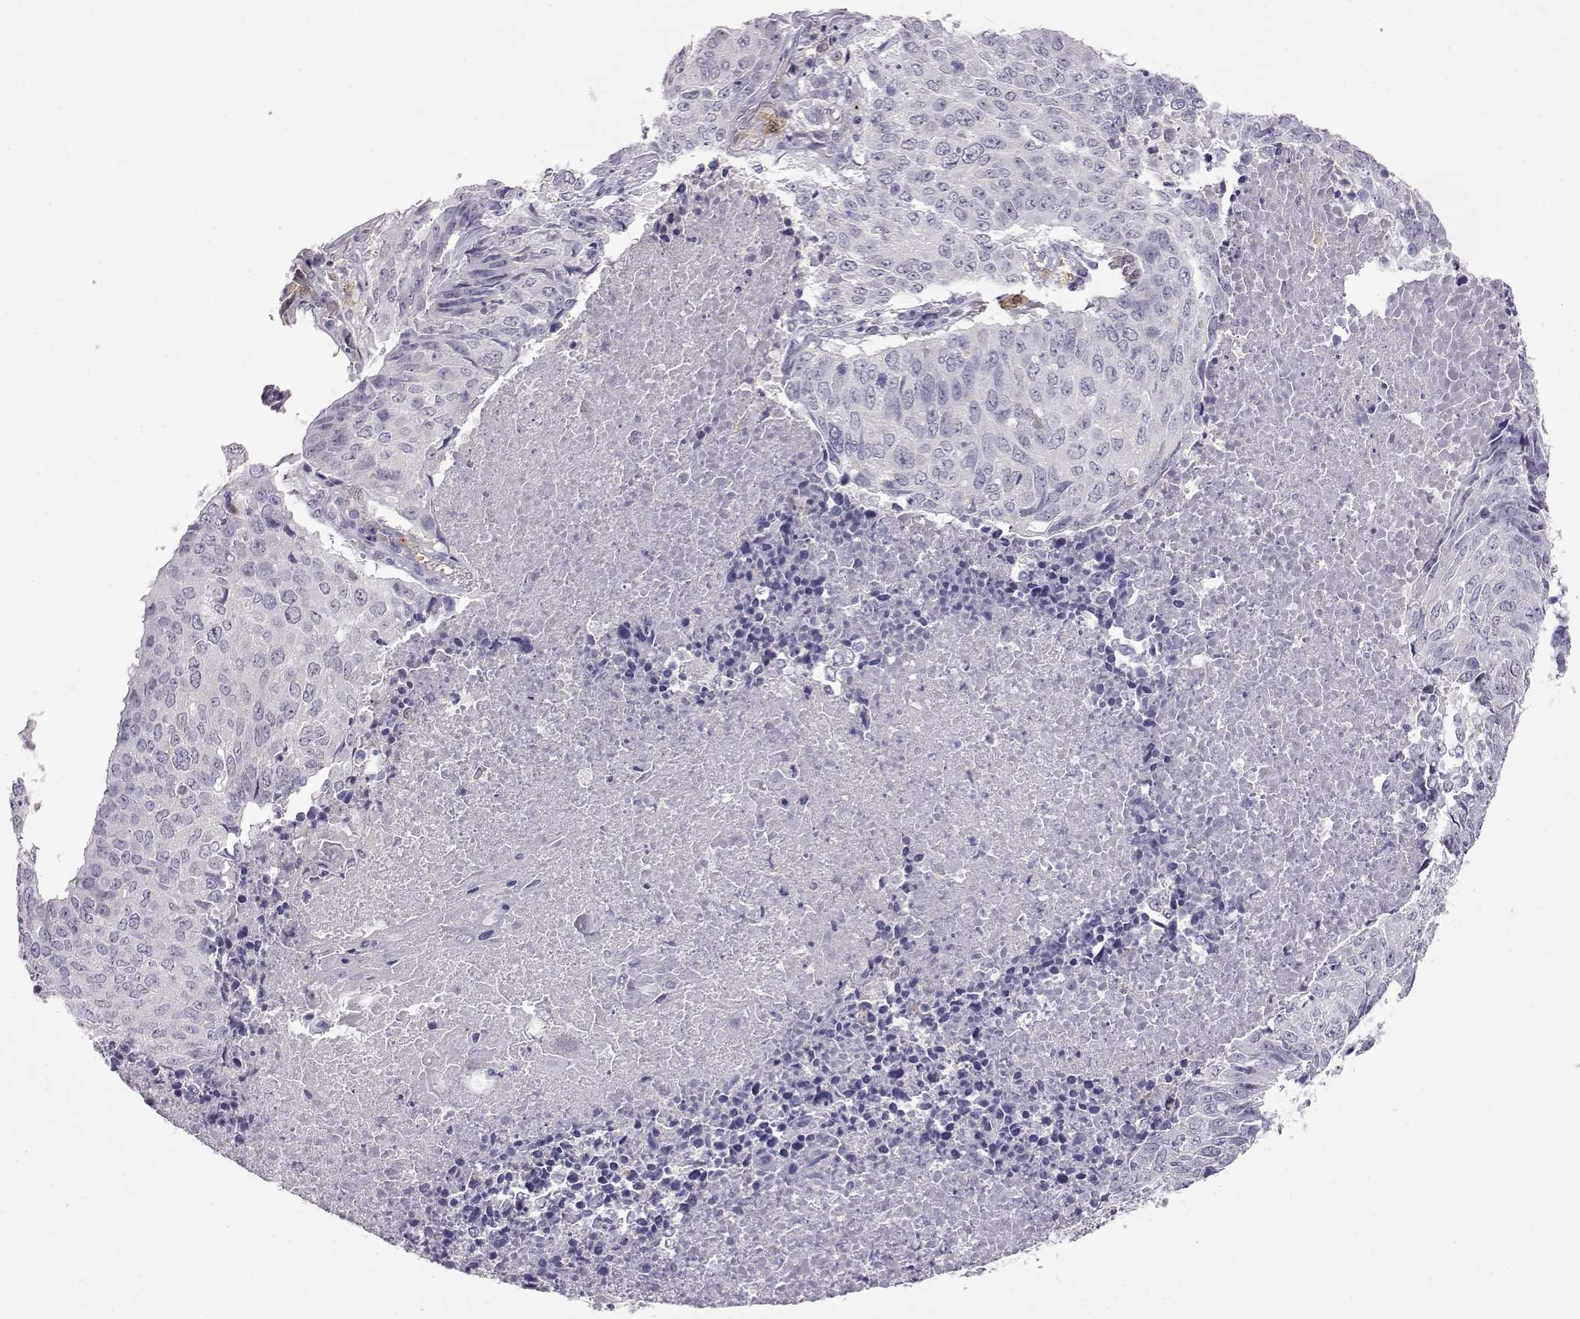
{"staining": {"intensity": "negative", "quantity": "none", "location": "none"}, "tissue": "lung cancer", "cell_type": "Tumor cells", "image_type": "cancer", "snomed": [{"axis": "morphology", "description": "Normal tissue, NOS"}, {"axis": "morphology", "description": "Squamous cell carcinoma, NOS"}, {"axis": "topography", "description": "Bronchus"}, {"axis": "topography", "description": "Lung"}], "caption": "This is an IHC histopathology image of lung cancer. There is no staining in tumor cells.", "gene": "AKR1B1", "patient": {"sex": "male", "age": 64}}